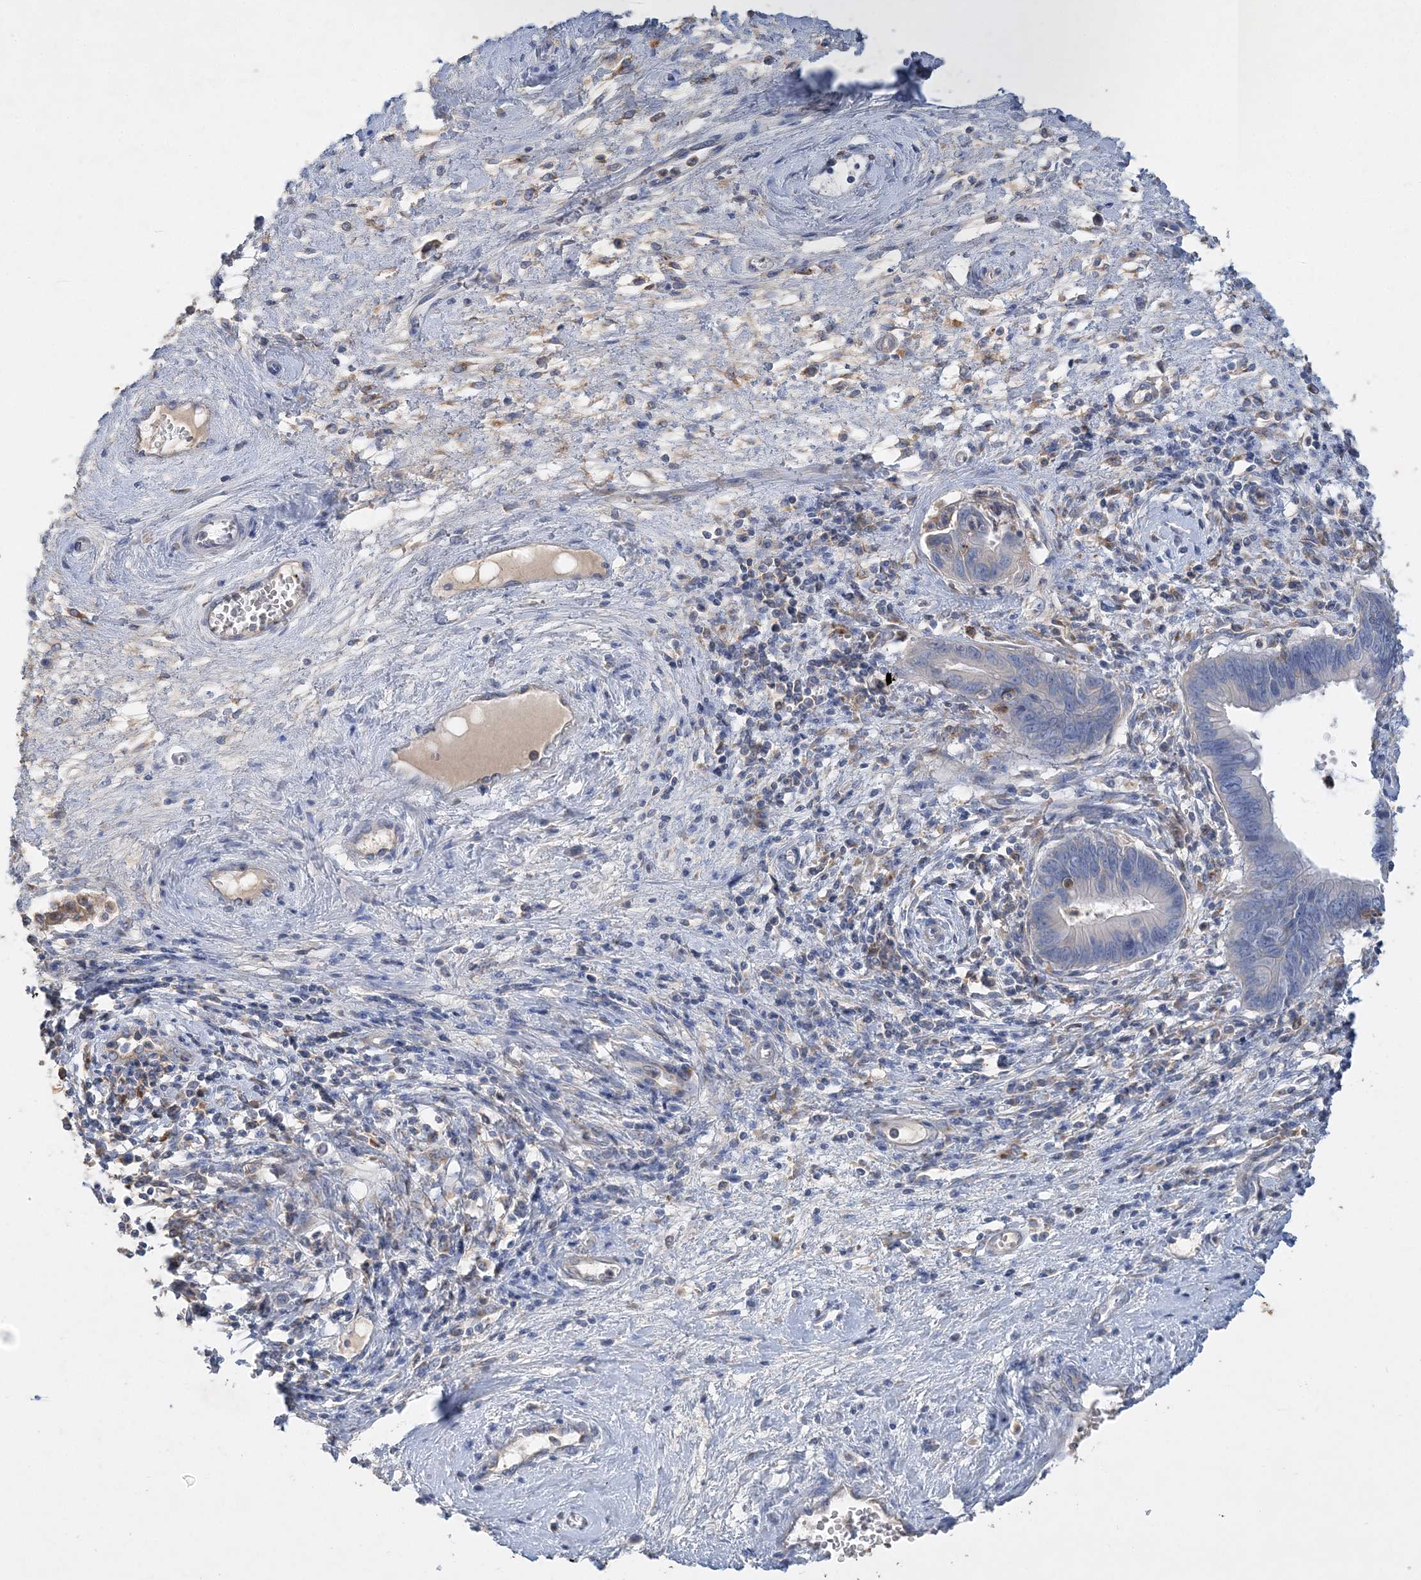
{"staining": {"intensity": "negative", "quantity": "none", "location": "none"}, "tissue": "cervical cancer", "cell_type": "Tumor cells", "image_type": "cancer", "snomed": [{"axis": "morphology", "description": "Adenocarcinoma, NOS"}, {"axis": "topography", "description": "Cervix"}], "caption": "IHC histopathology image of neoplastic tissue: adenocarcinoma (cervical) stained with DAB demonstrates no significant protein expression in tumor cells.", "gene": "GRINA", "patient": {"sex": "female", "age": 44}}